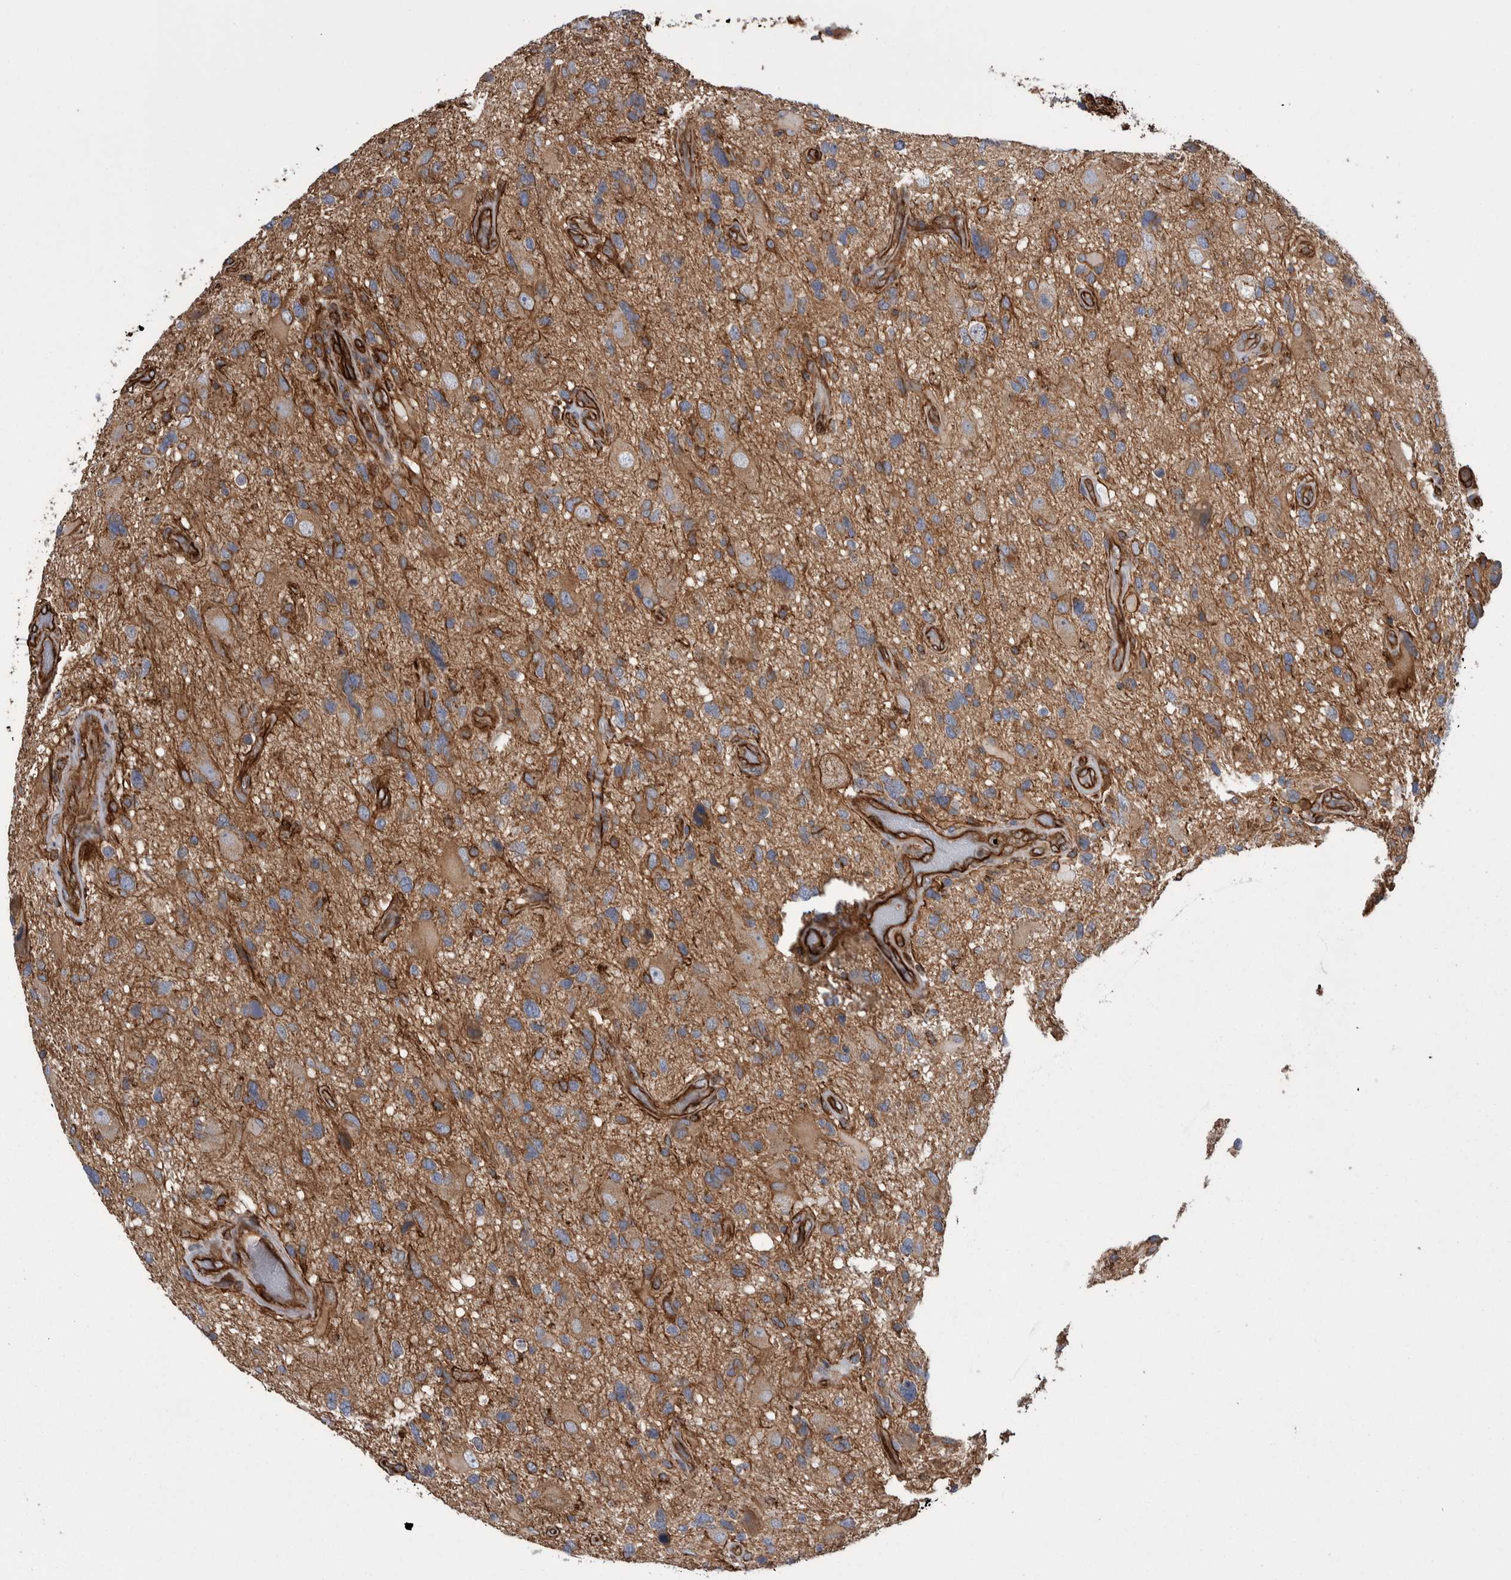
{"staining": {"intensity": "moderate", "quantity": ">75%", "location": "cytoplasmic/membranous"}, "tissue": "glioma", "cell_type": "Tumor cells", "image_type": "cancer", "snomed": [{"axis": "morphology", "description": "Glioma, malignant, High grade"}, {"axis": "topography", "description": "Brain"}], "caption": "High-grade glioma (malignant) stained with IHC reveals moderate cytoplasmic/membranous staining in approximately >75% of tumor cells.", "gene": "KIF12", "patient": {"sex": "male", "age": 33}}